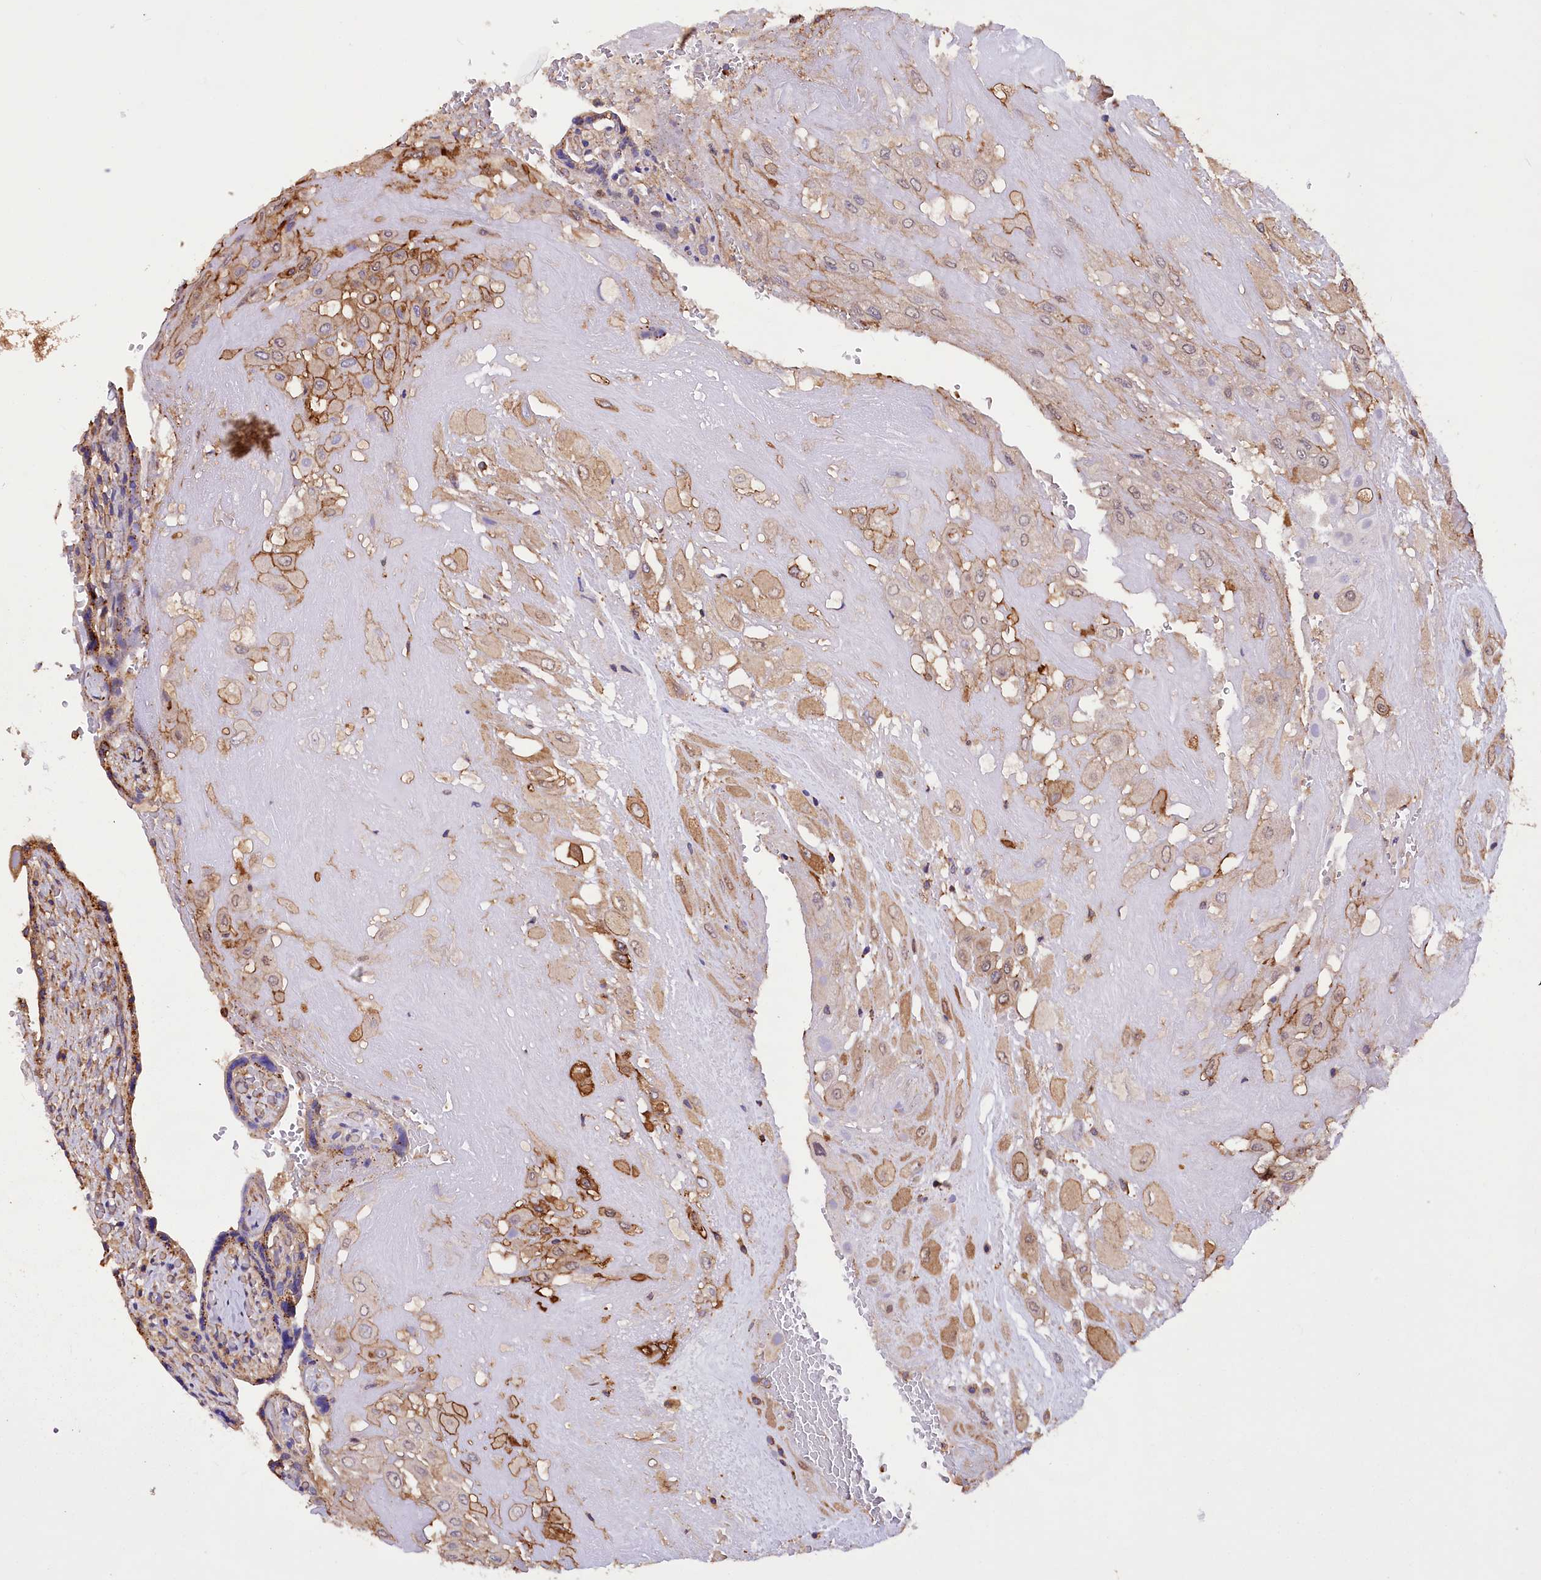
{"staining": {"intensity": "moderate", "quantity": ">75%", "location": "cytoplasmic/membranous"}, "tissue": "placenta", "cell_type": "Decidual cells", "image_type": "normal", "snomed": [{"axis": "morphology", "description": "Normal tissue, NOS"}, {"axis": "topography", "description": "Placenta"}], "caption": "Immunohistochemical staining of normal placenta demonstrates moderate cytoplasmic/membranous protein expression in about >75% of decidual cells. (brown staining indicates protein expression, while blue staining denotes nuclei).", "gene": "DPP3", "patient": {"sex": "female", "age": 37}}